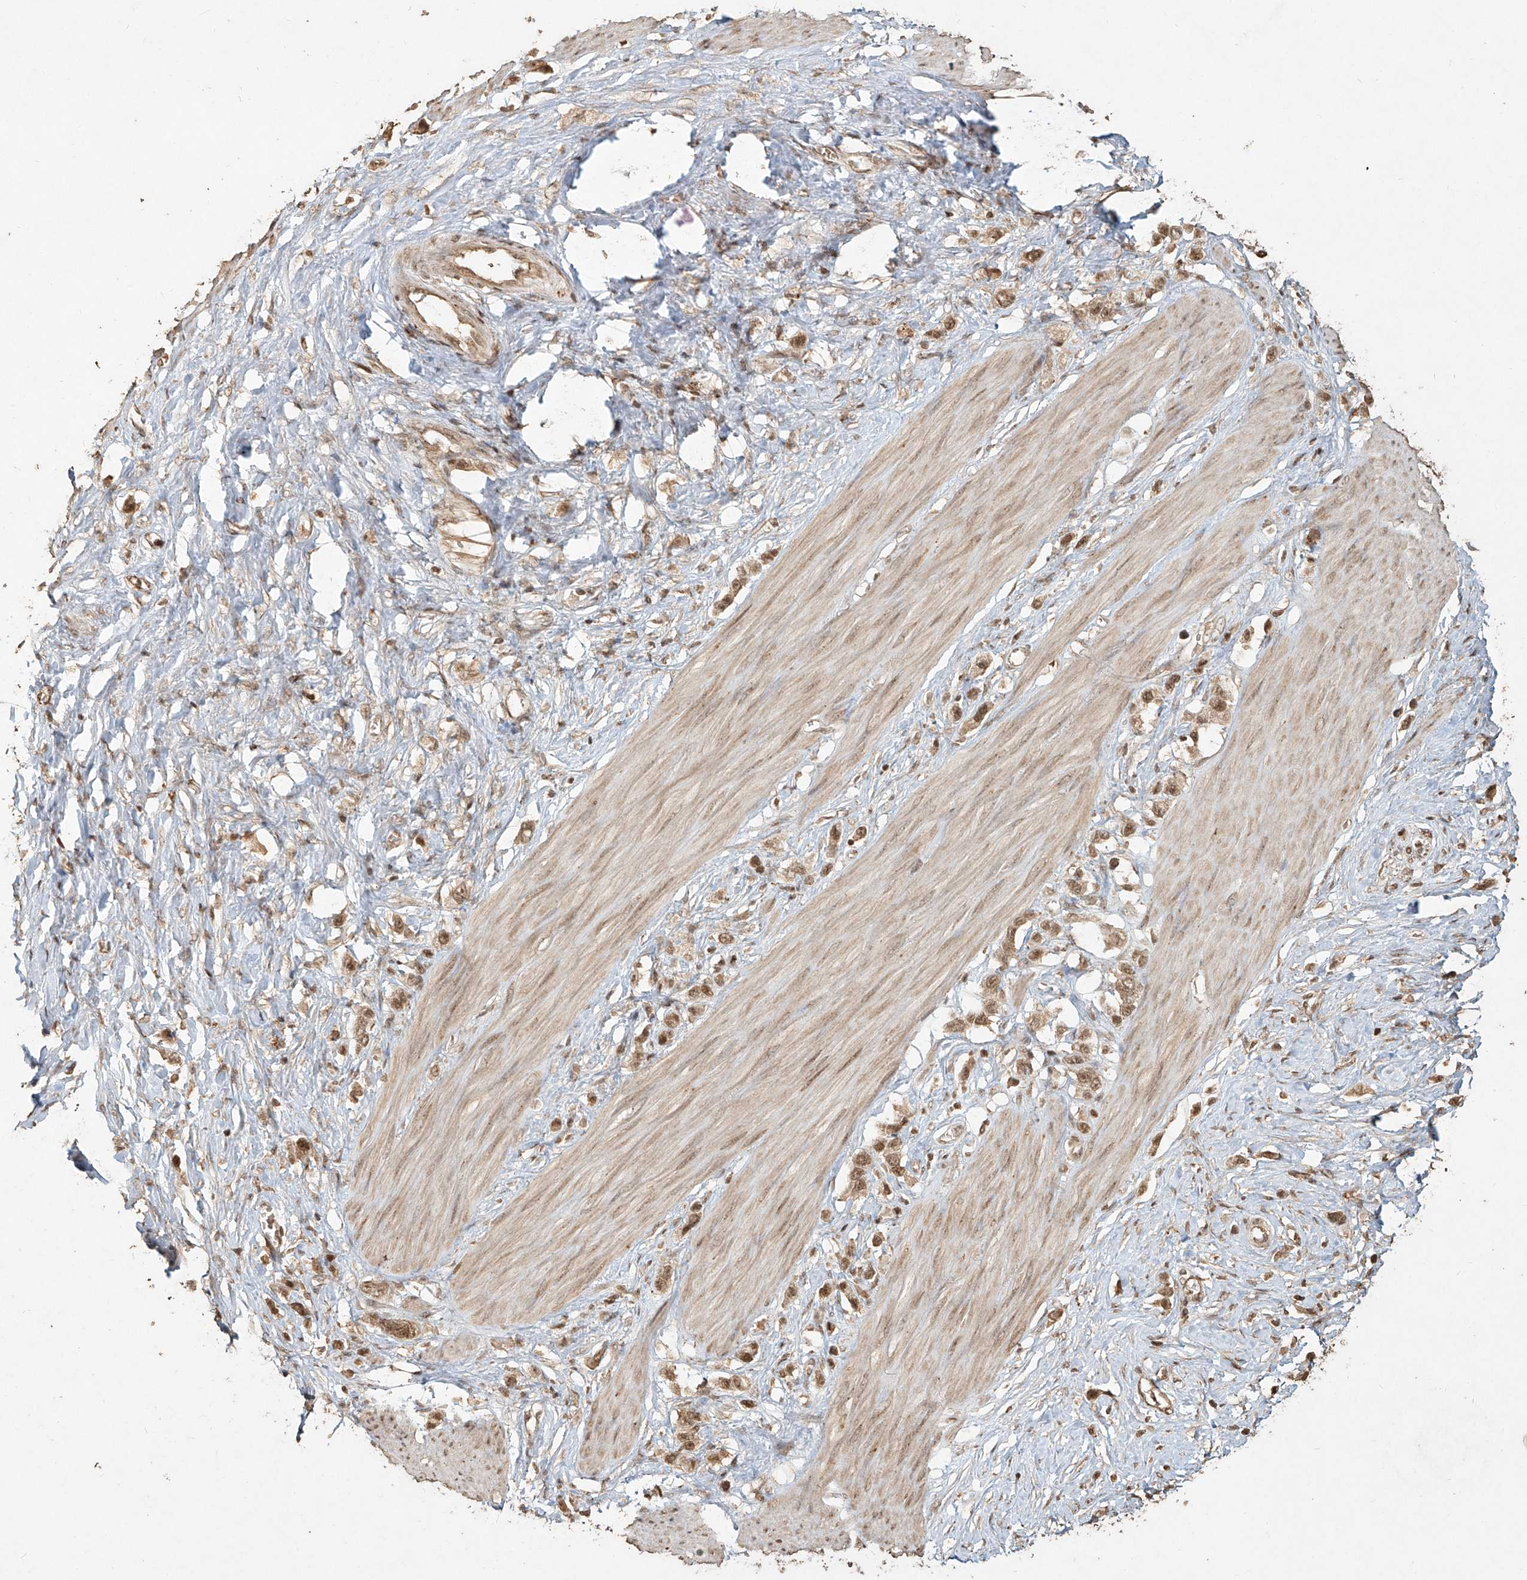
{"staining": {"intensity": "moderate", "quantity": ">75%", "location": "cytoplasmic/membranous,nuclear"}, "tissue": "stomach cancer", "cell_type": "Tumor cells", "image_type": "cancer", "snomed": [{"axis": "morphology", "description": "Adenocarcinoma, NOS"}, {"axis": "topography", "description": "Stomach"}], "caption": "Immunohistochemical staining of stomach adenocarcinoma demonstrates medium levels of moderate cytoplasmic/membranous and nuclear protein staining in about >75% of tumor cells.", "gene": "UBE2K", "patient": {"sex": "female", "age": 65}}